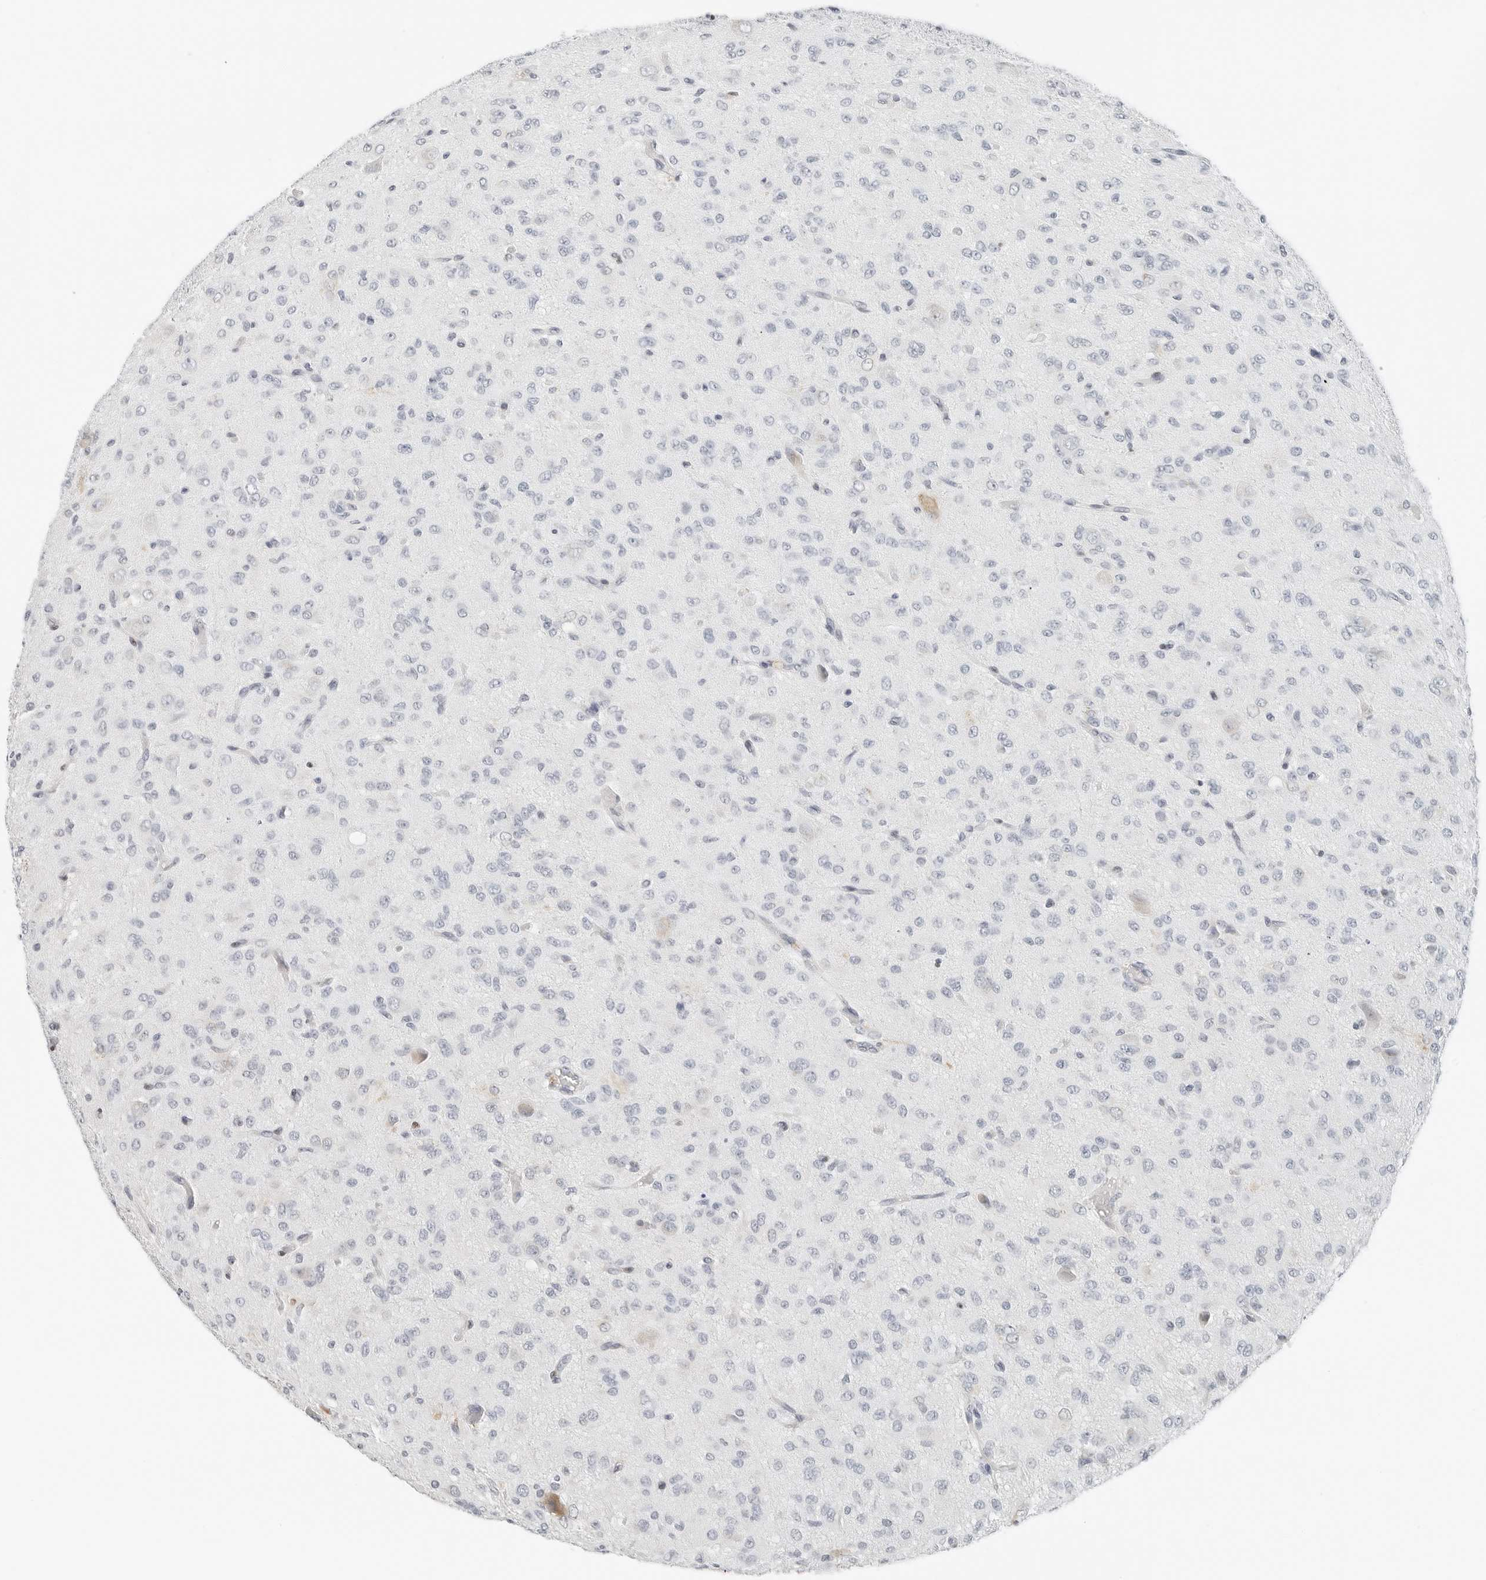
{"staining": {"intensity": "negative", "quantity": "none", "location": "none"}, "tissue": "glioma", "cell_type": "Tumor cells", "image_type": "cancer", "snomed": [{"axis": "morphology", "description": "Glioma, malignant, High grade"}, {"axis": "topography", "description": "Brain"}], "caption": "This is an immunohistochemistry micrograph of glioma. There is no expression in tumor cells.", "gene": "P4HA2", "patient": {"sex": "female", "age": 59}}